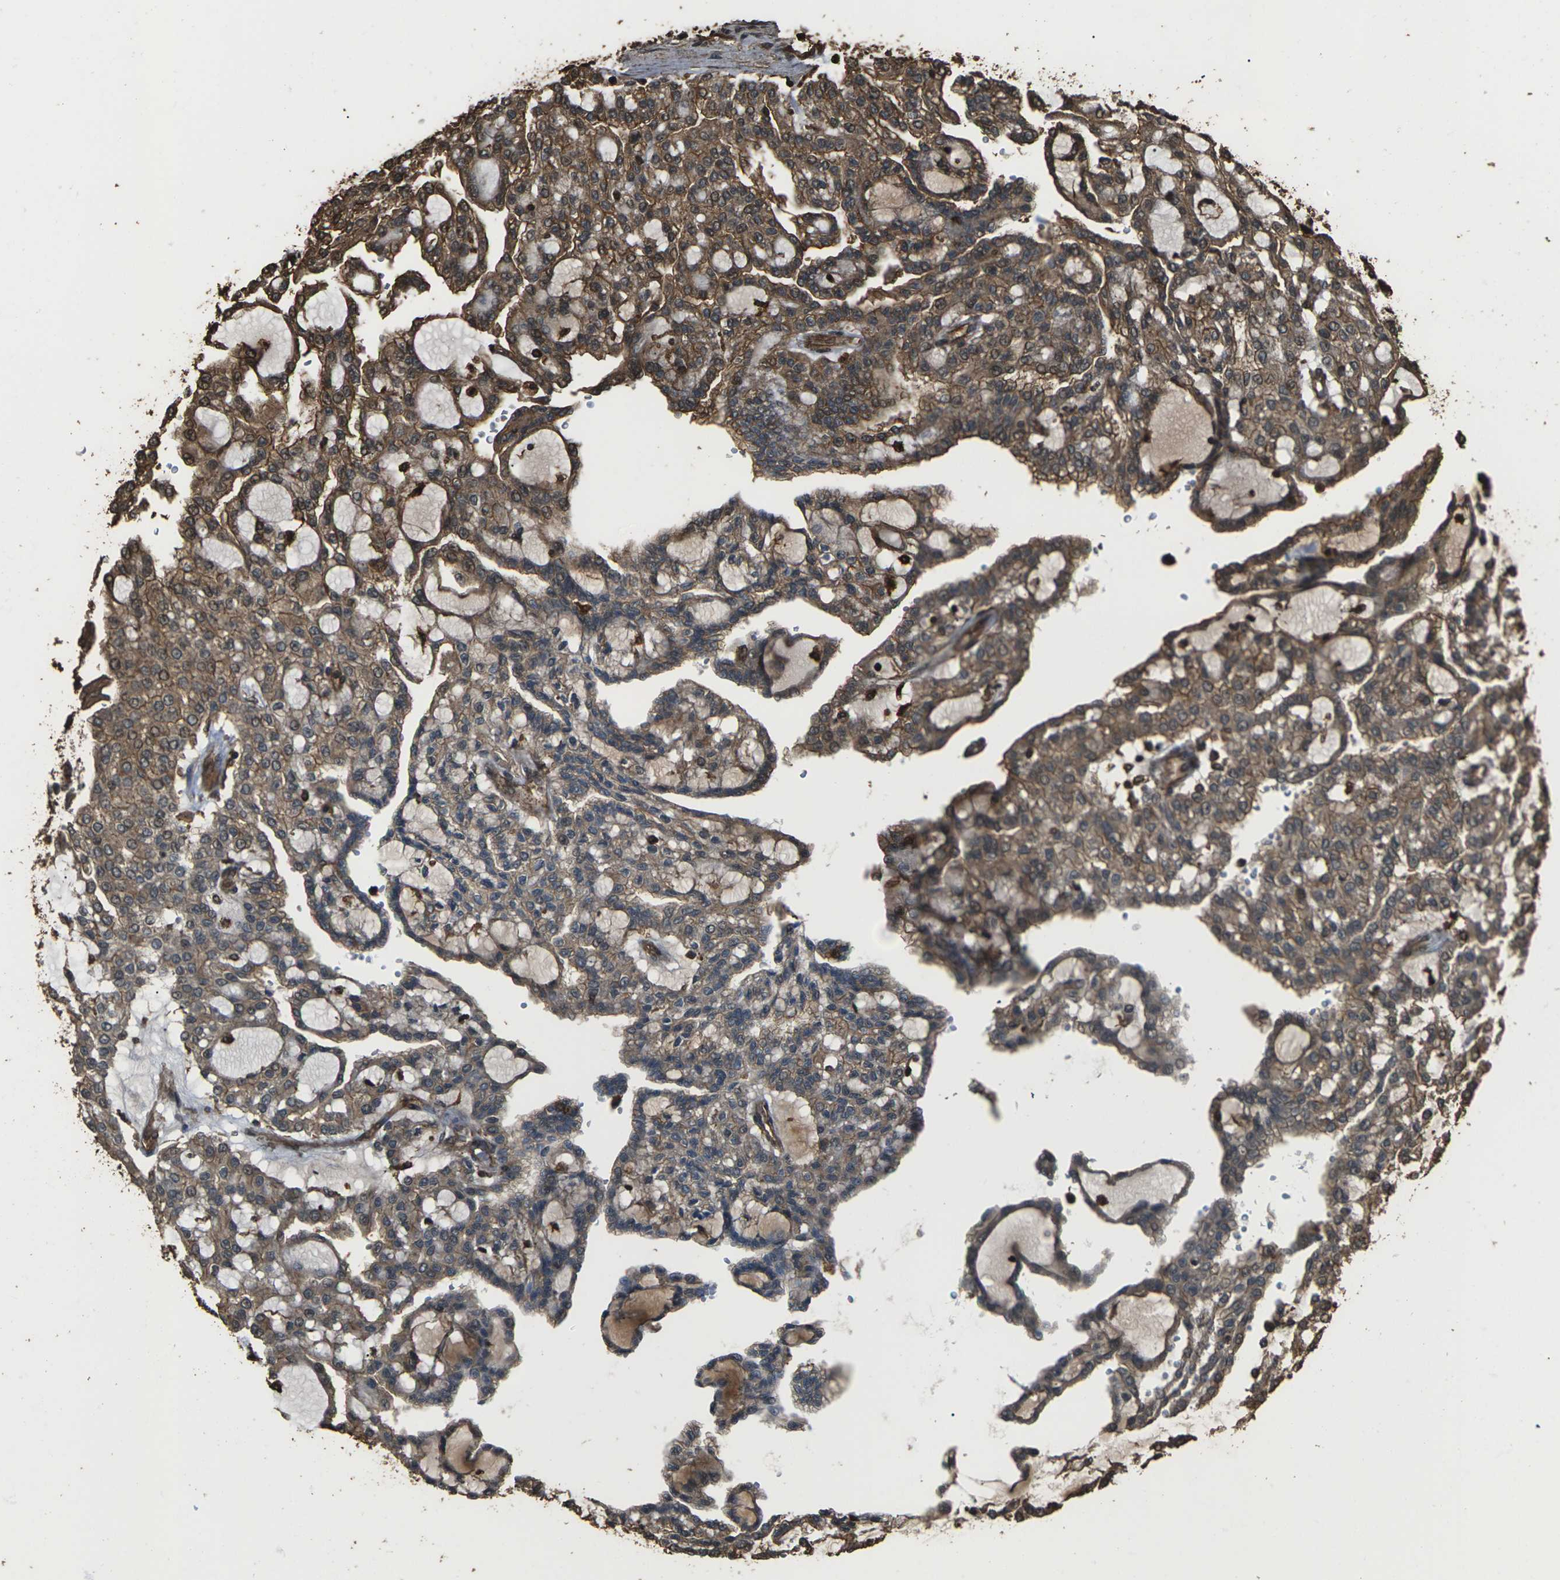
{"staining": {"intensity": "moderate", "quantity": ">75%", "location": "cytoplasmic/membranous"}, "tissue": "renal cancer", "cell_type": "Tumor cells", "image_type": "cancer", "snomed": [{"axis": "morphology", "description": "Adenocarcinoma, NOS"}, {"axis": "topography", "description": "Kidney"}], "caption": "IHC of human renal cancer demonstrates medium levels of moderate cytoplasmic/membranous expression in about >75% of tumor cells. (DAB (3,3'-diaminobenzidine) = brown stain, brightfield microscopy at high magnification).", "gene": "DHPS", "patient": {"sex": "male", "age": 63}}